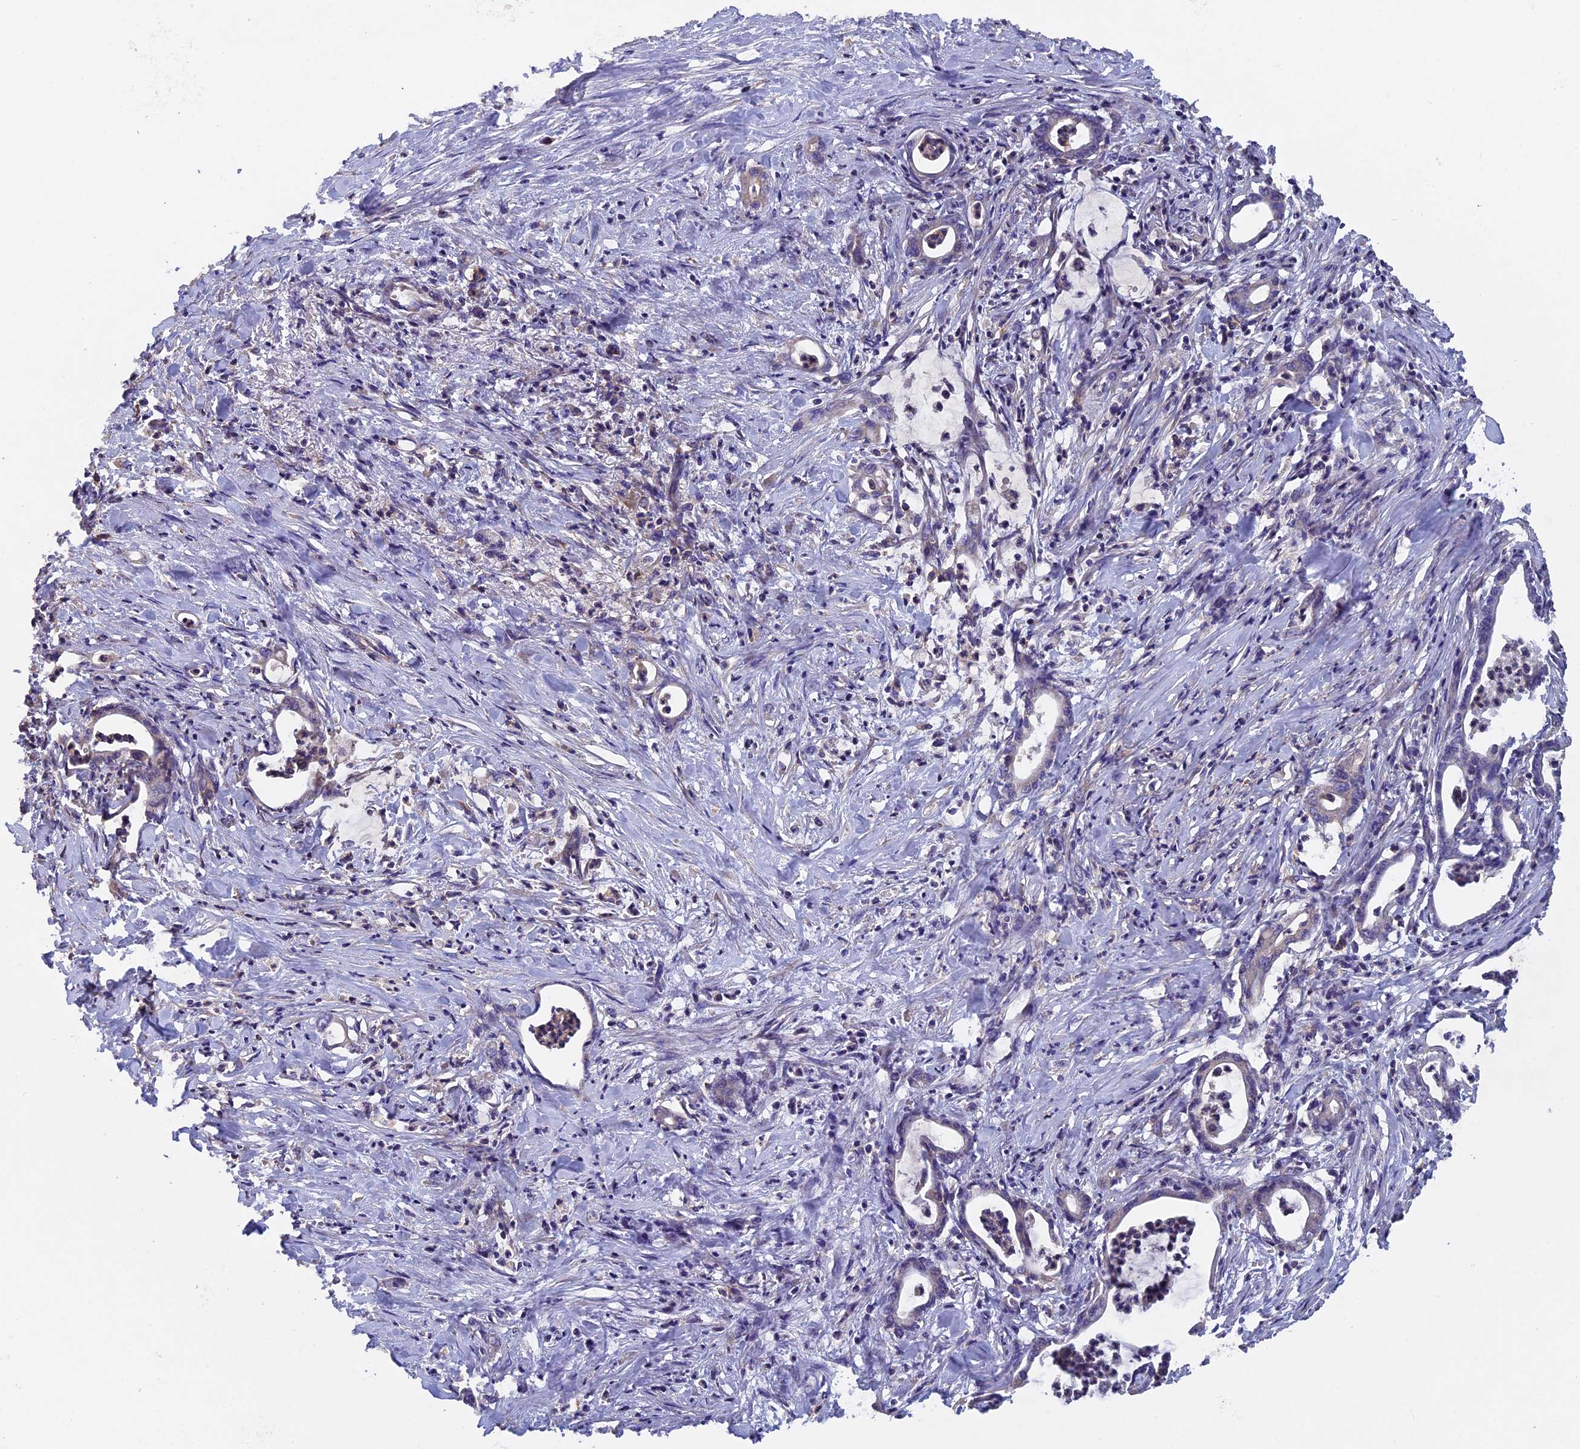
{"staining": {"intensity": "negative", "quantity": "none", "location": "none"}, "tissue": "pancreatic cancer", "cell_type": "Tumor cells", "image_type": "cancer", "snomed": [{"axis": "morphology", "description": "Adenocarcinoma, NOS"}, {"axis": "topography", "description": "Pancreas"}], "caption": "Immunohistochemistry of pancreatic adenocarcinoma exhibits no positivity in tumor cells.", "gene": "CCDC153", "patient": {"sex": "female", "age": 55}}